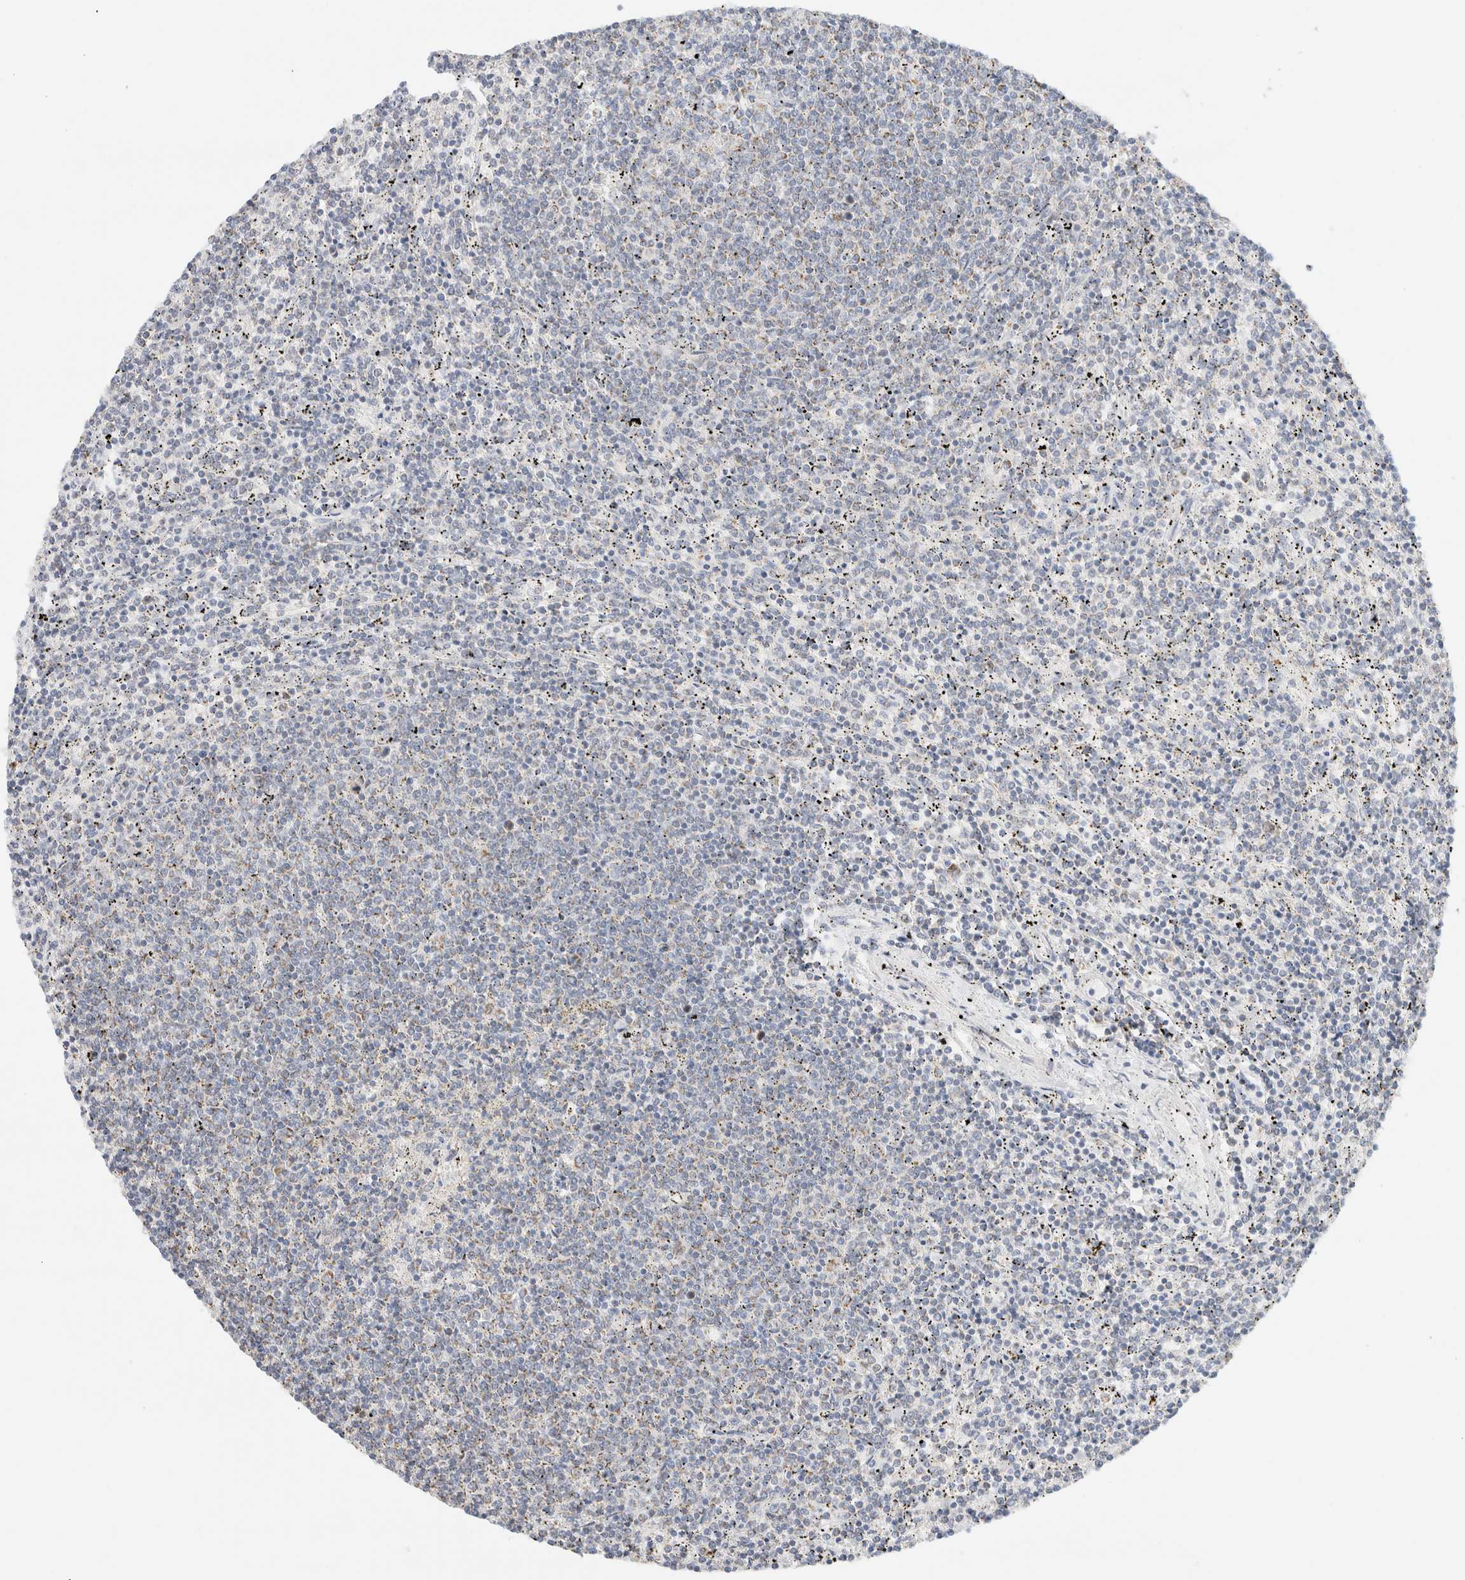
{"staining": {"intensity": "negative", "quantity": "none", "location": "none"}, "tissue": "lymphoma", "cell_type": "Tumor cells", "image_type": "cancer", "snomed": [{"axis": "morphology", "description": "Malignant lymphoma, non-Hodgkin's type, Low grade"}, {"axis": "topography", "description": "Spleen"}], "caption": "Human malignant lymphoma, non-Hodgkin's type (low-grade) stained for a protein using IHC exhibits no staining in tumor cells.", "gene": "HDHD3", "patient": {"sex": "female", "age": 50}}